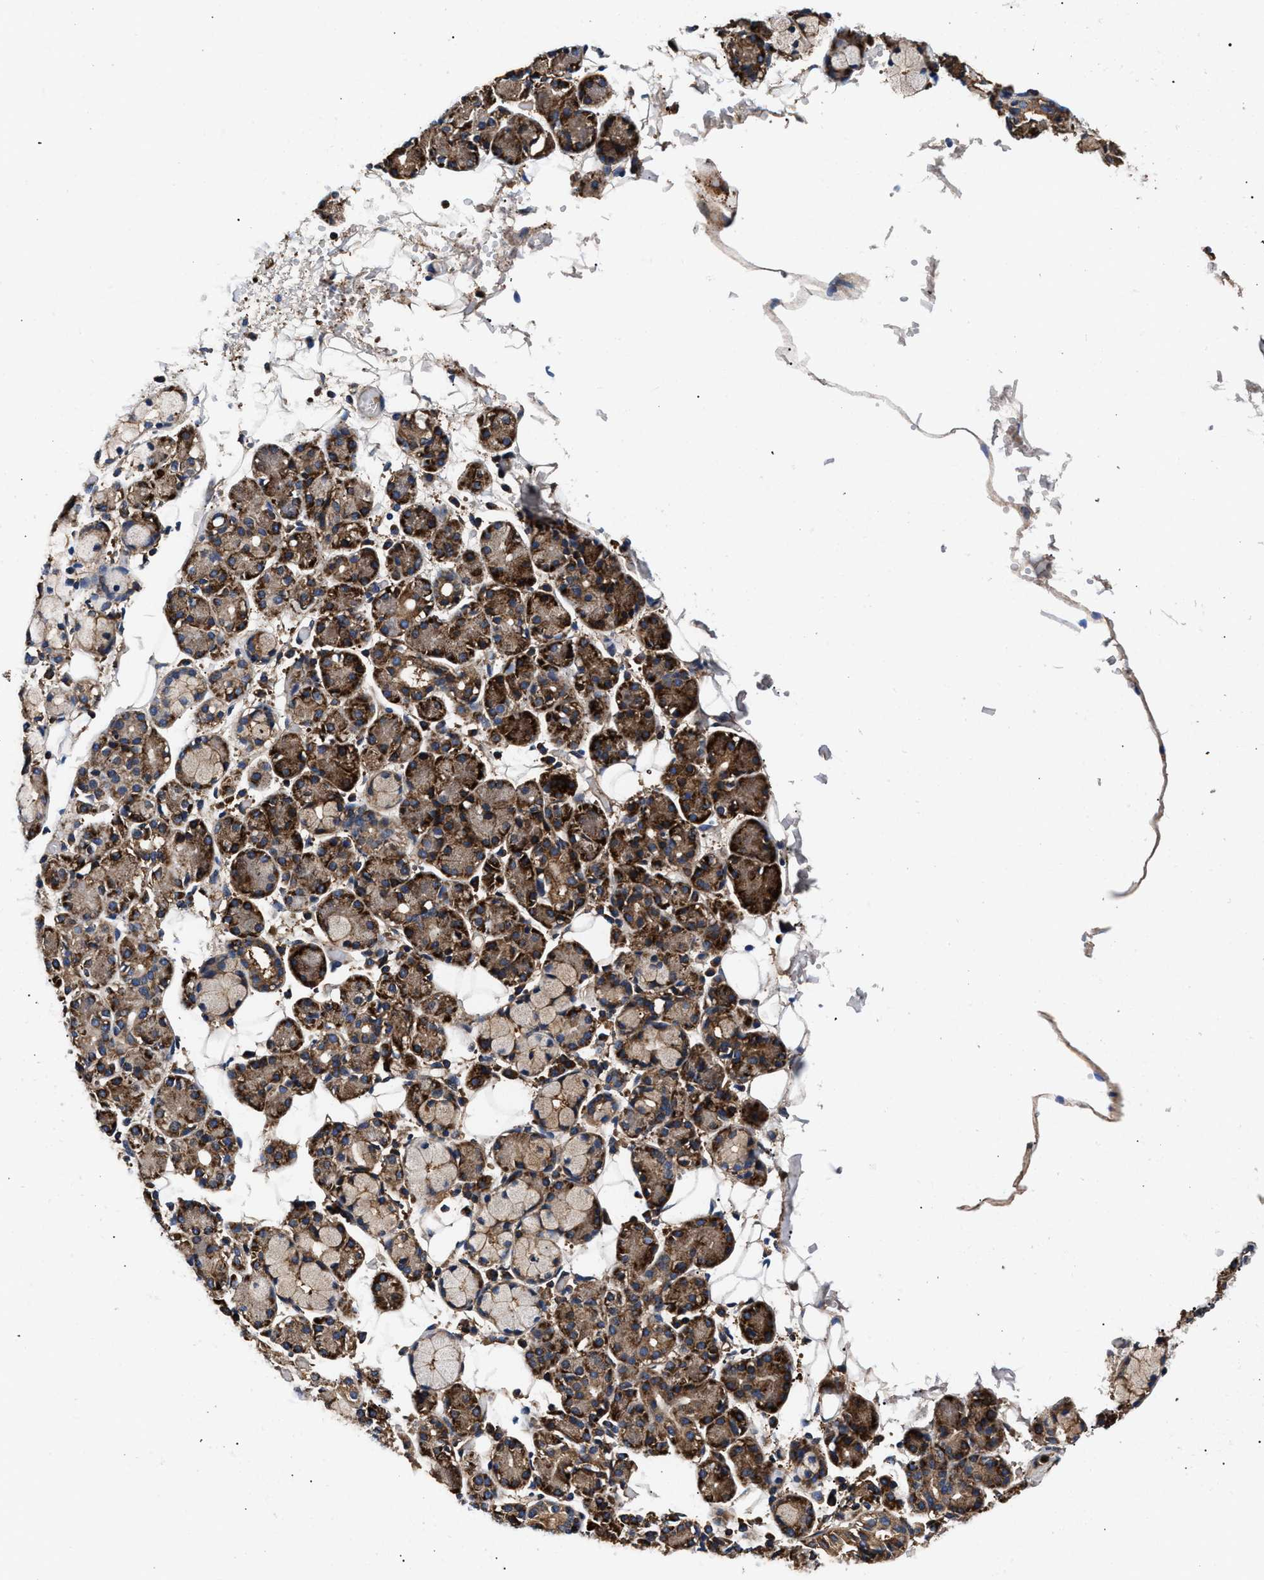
{"staining": {"intensity": "moderate", "quantity": ">75%", "location": "cytoplasmic/membranous"}, "tissue": "salivary gland", "cell_type": "Glandular cells", "image_type": "normal", "snomed": [{"axis": "morphology", "description": "Normal tissue, NOS"}, {"axis": "topography", "description": "Salivary gland"}], "caption": "Immunohistochemical staining of normal human salivary gland displays >75% levels of moderate cytoplasmic/membranous protein staining in approximately >75% of glandular cells.", "gene": "ENSG00000286112", "patient": {"sex": "male", "age": 63}}